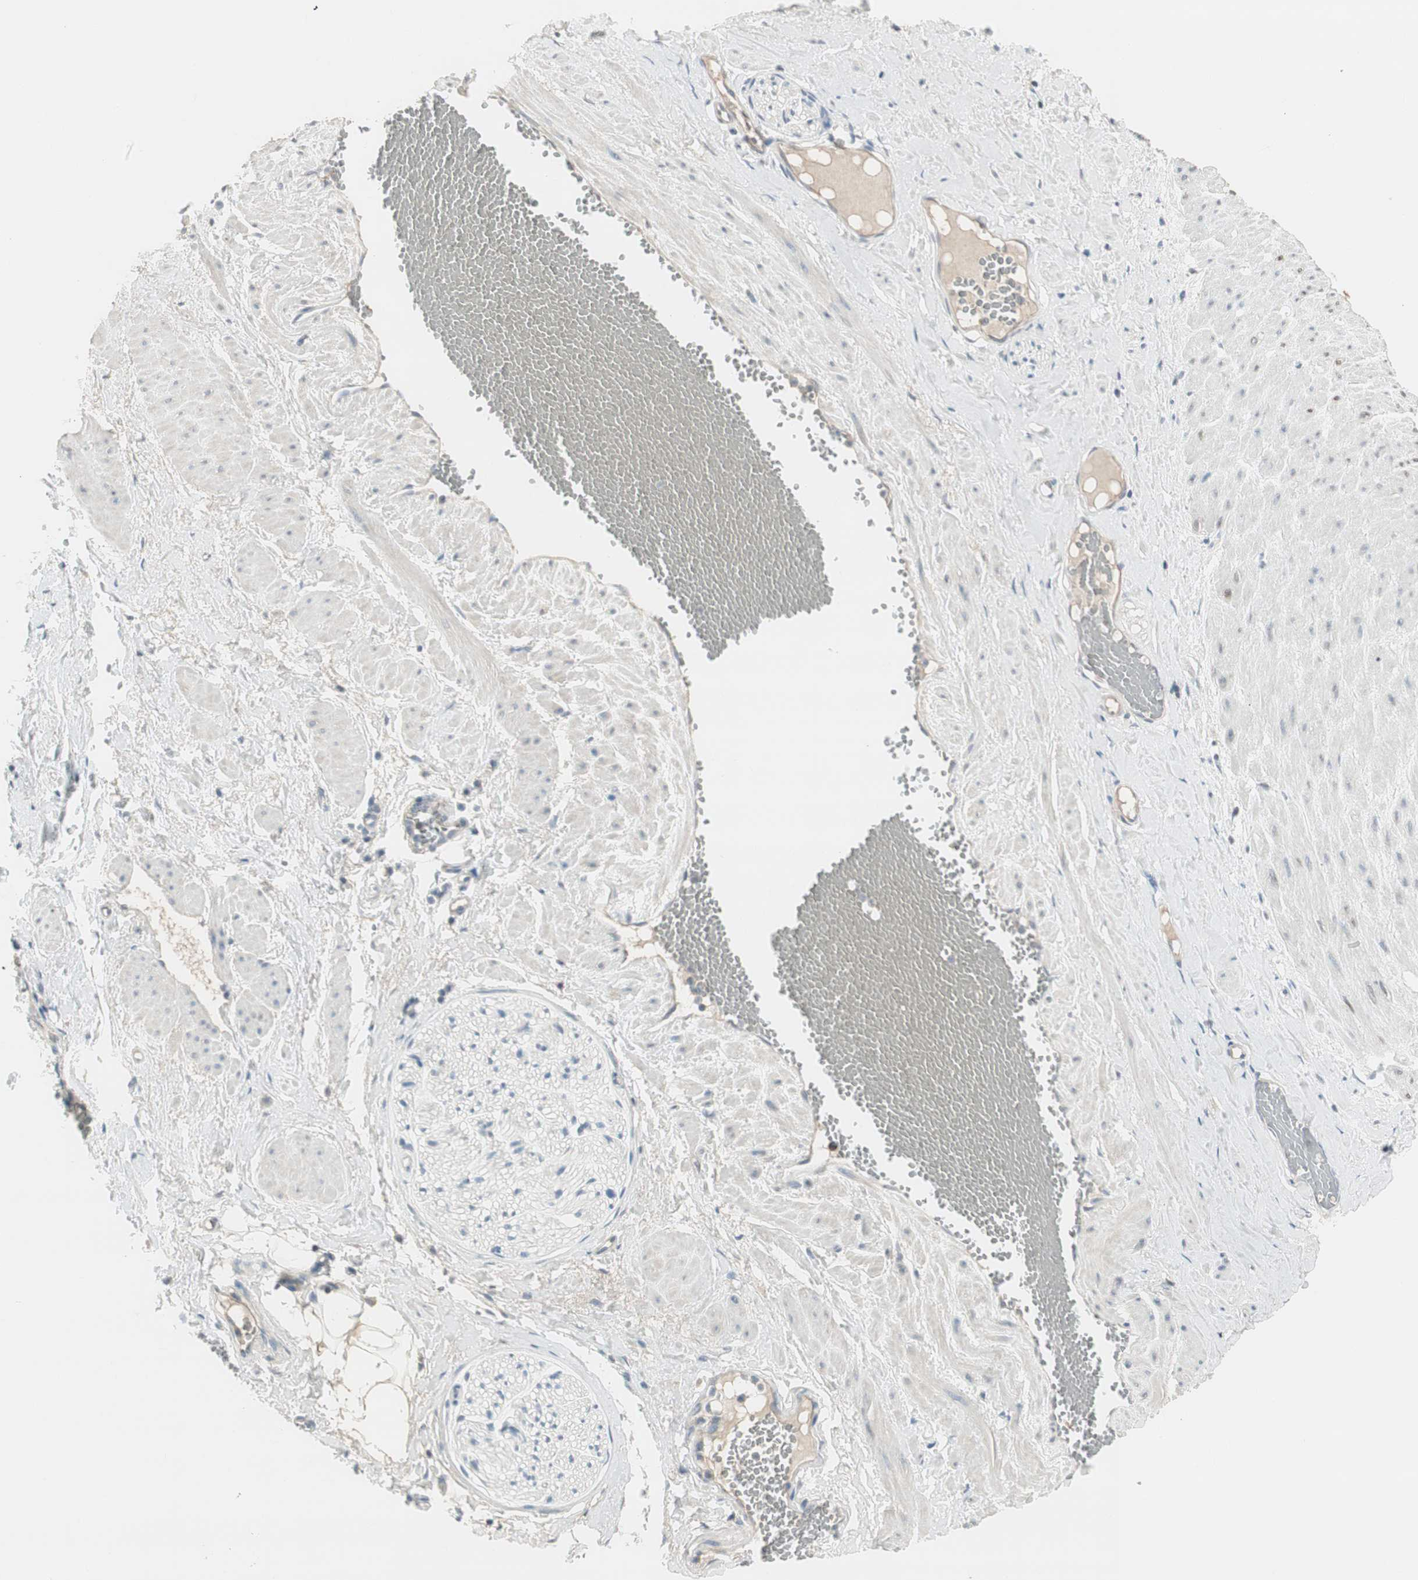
{"staining": {"intensity": "negative", "quantity": "none", "location": "none"}, "tissue": "adipose tissue", "cell_type": "Adipocytes", "image_type": "normal", "snomed": [{"axis": "morphology", "description": "Normal tissue, NOS"}, {"axis": "topography", "description": "Soft tissue"}, {"axis": "topography", "description": "Vascular tissue"}], "caption": "Micrograph shows no significant protein expression in adipocytes of normal adipose tissue.", "gene": "EVA1A", "patient": {"sex": "female", "age": 35}}